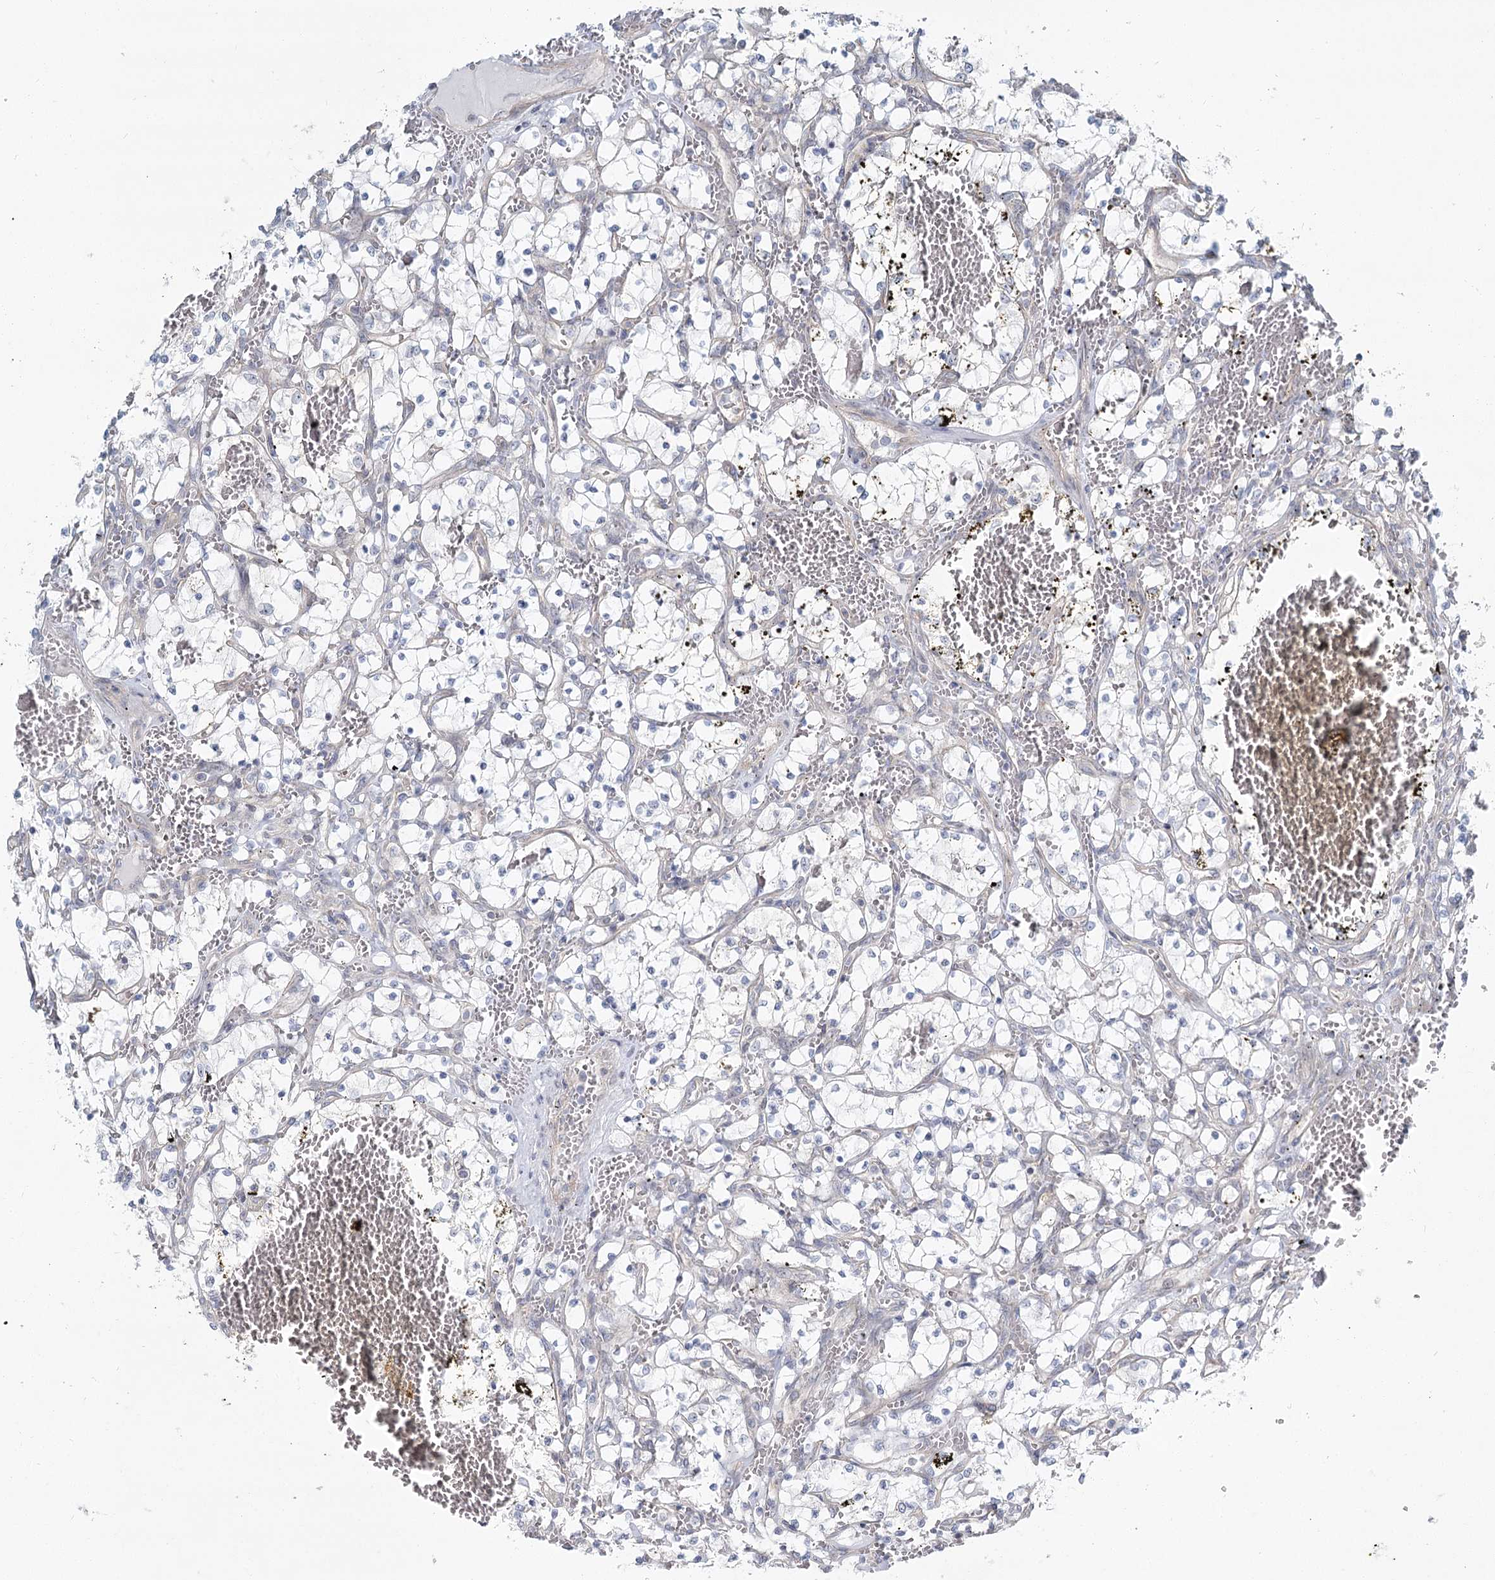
{"staining": {"intensity": "negative", "quantity": "none", "location": "none"}, "tissue": "renal cancer", "cell_type": "Tumor cells", "image_type": "cancer", "snomed": [{"axis": "morphology", "description": "Adenocarcinoma, NOS"}, {"axis": "topography", "description": "Kidney"}], "caption": "Image shows no significant protein staining in tumor cells of renal adenocarcinoma.", "gene": "SPINK13", "patient": {"sex": "female", "age": 69}}